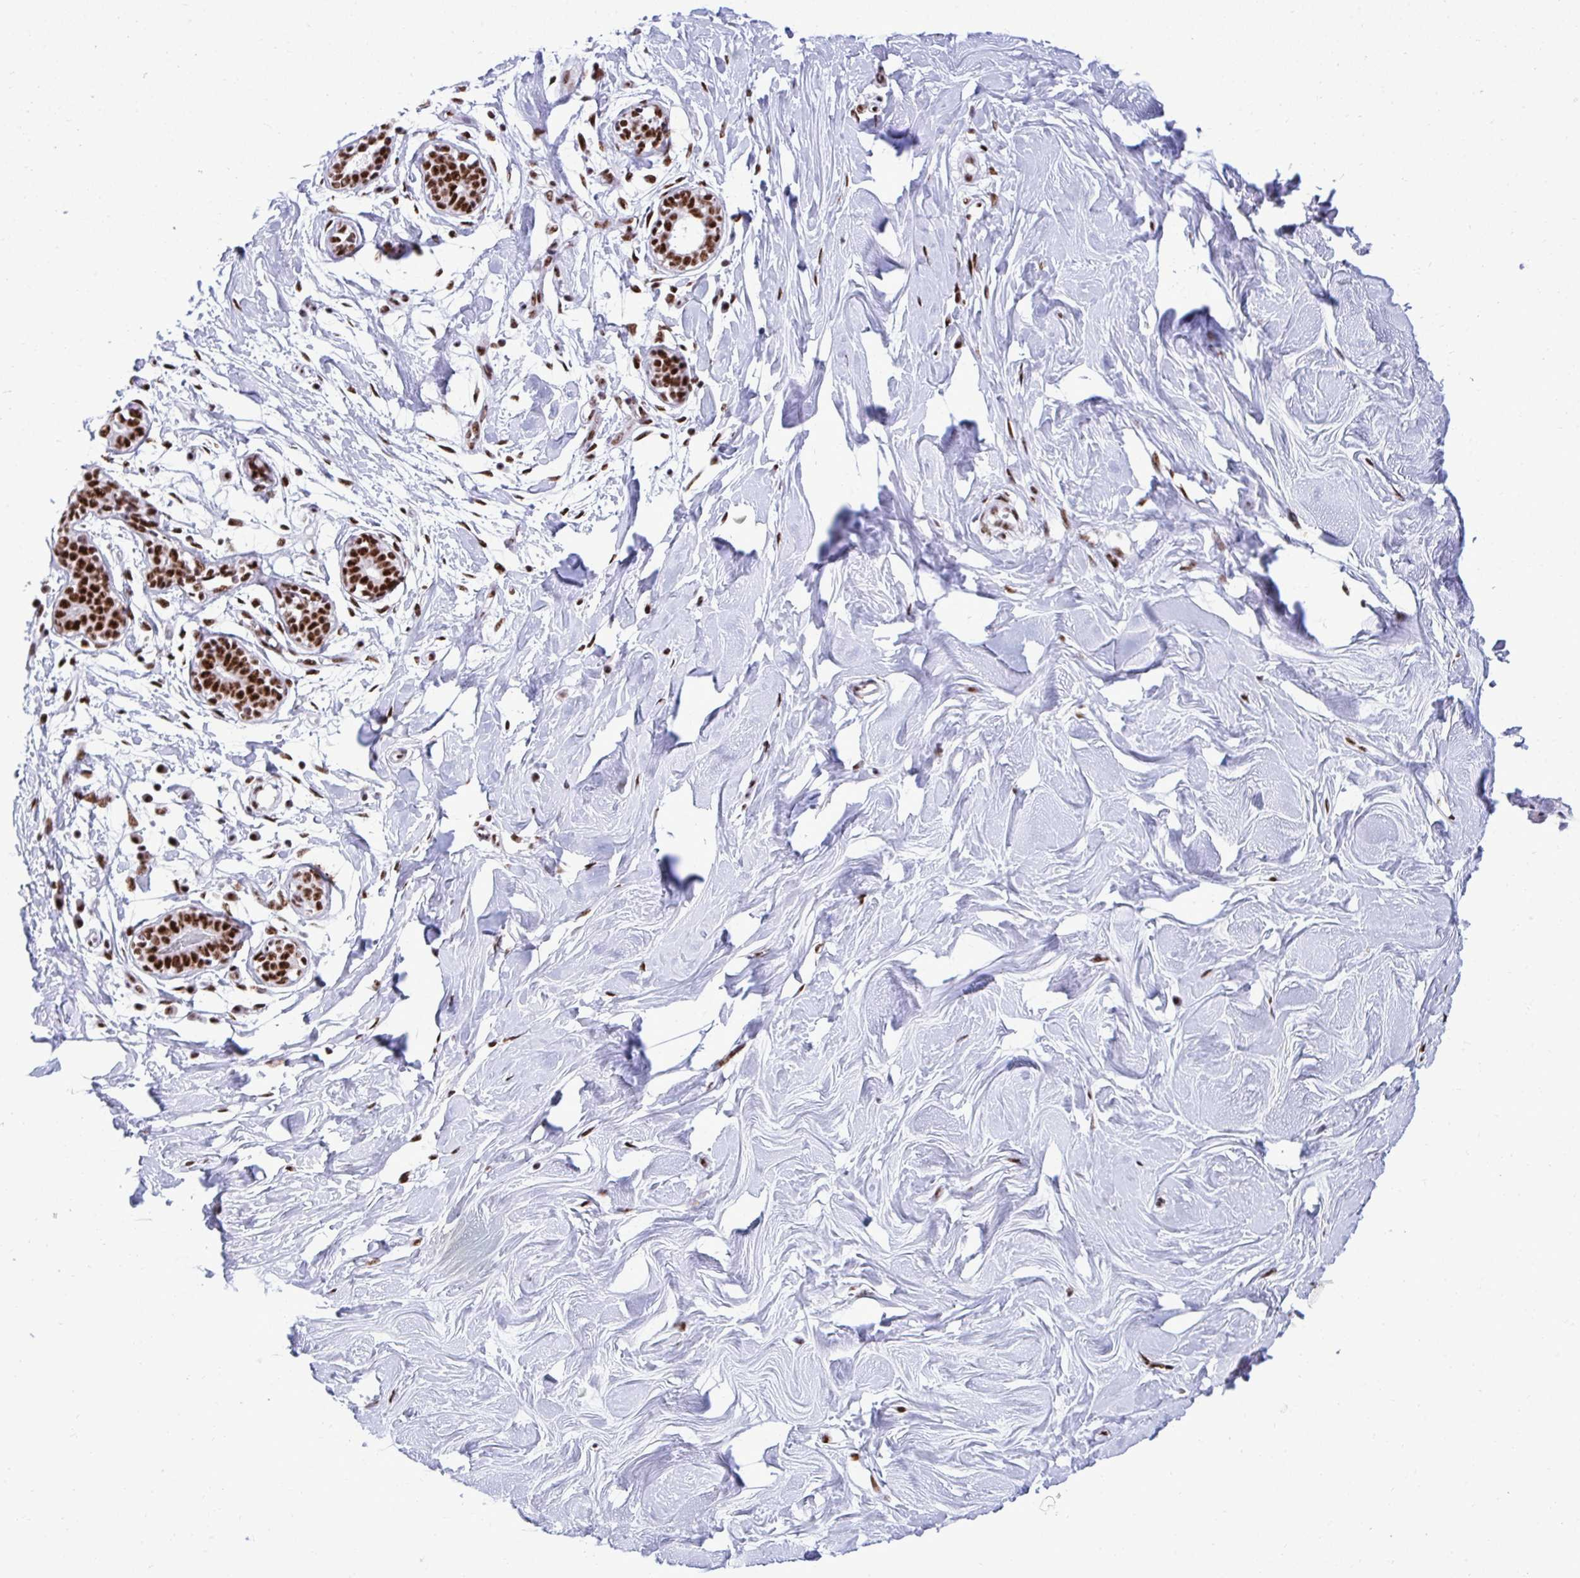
{"staining": {"intensity": "negative", "quantity": "none", "location": "none"}, "tissue": "breast", "cell_type": "Adipocytes", "image_type": "normal", "snomed": [{"axis": "morphology", "description": "Normal tissue, NOS"}, {"axis": "topography", "description": "Breast"}], "caption": "High power microscopy micrograph of an immunohistochemistry (IHC) photomicrograph of unremarkable breast, revealing no significant expression in adipocytes.", "gene": "PELP1", "patient": {"sex": "female", "age": 27}}